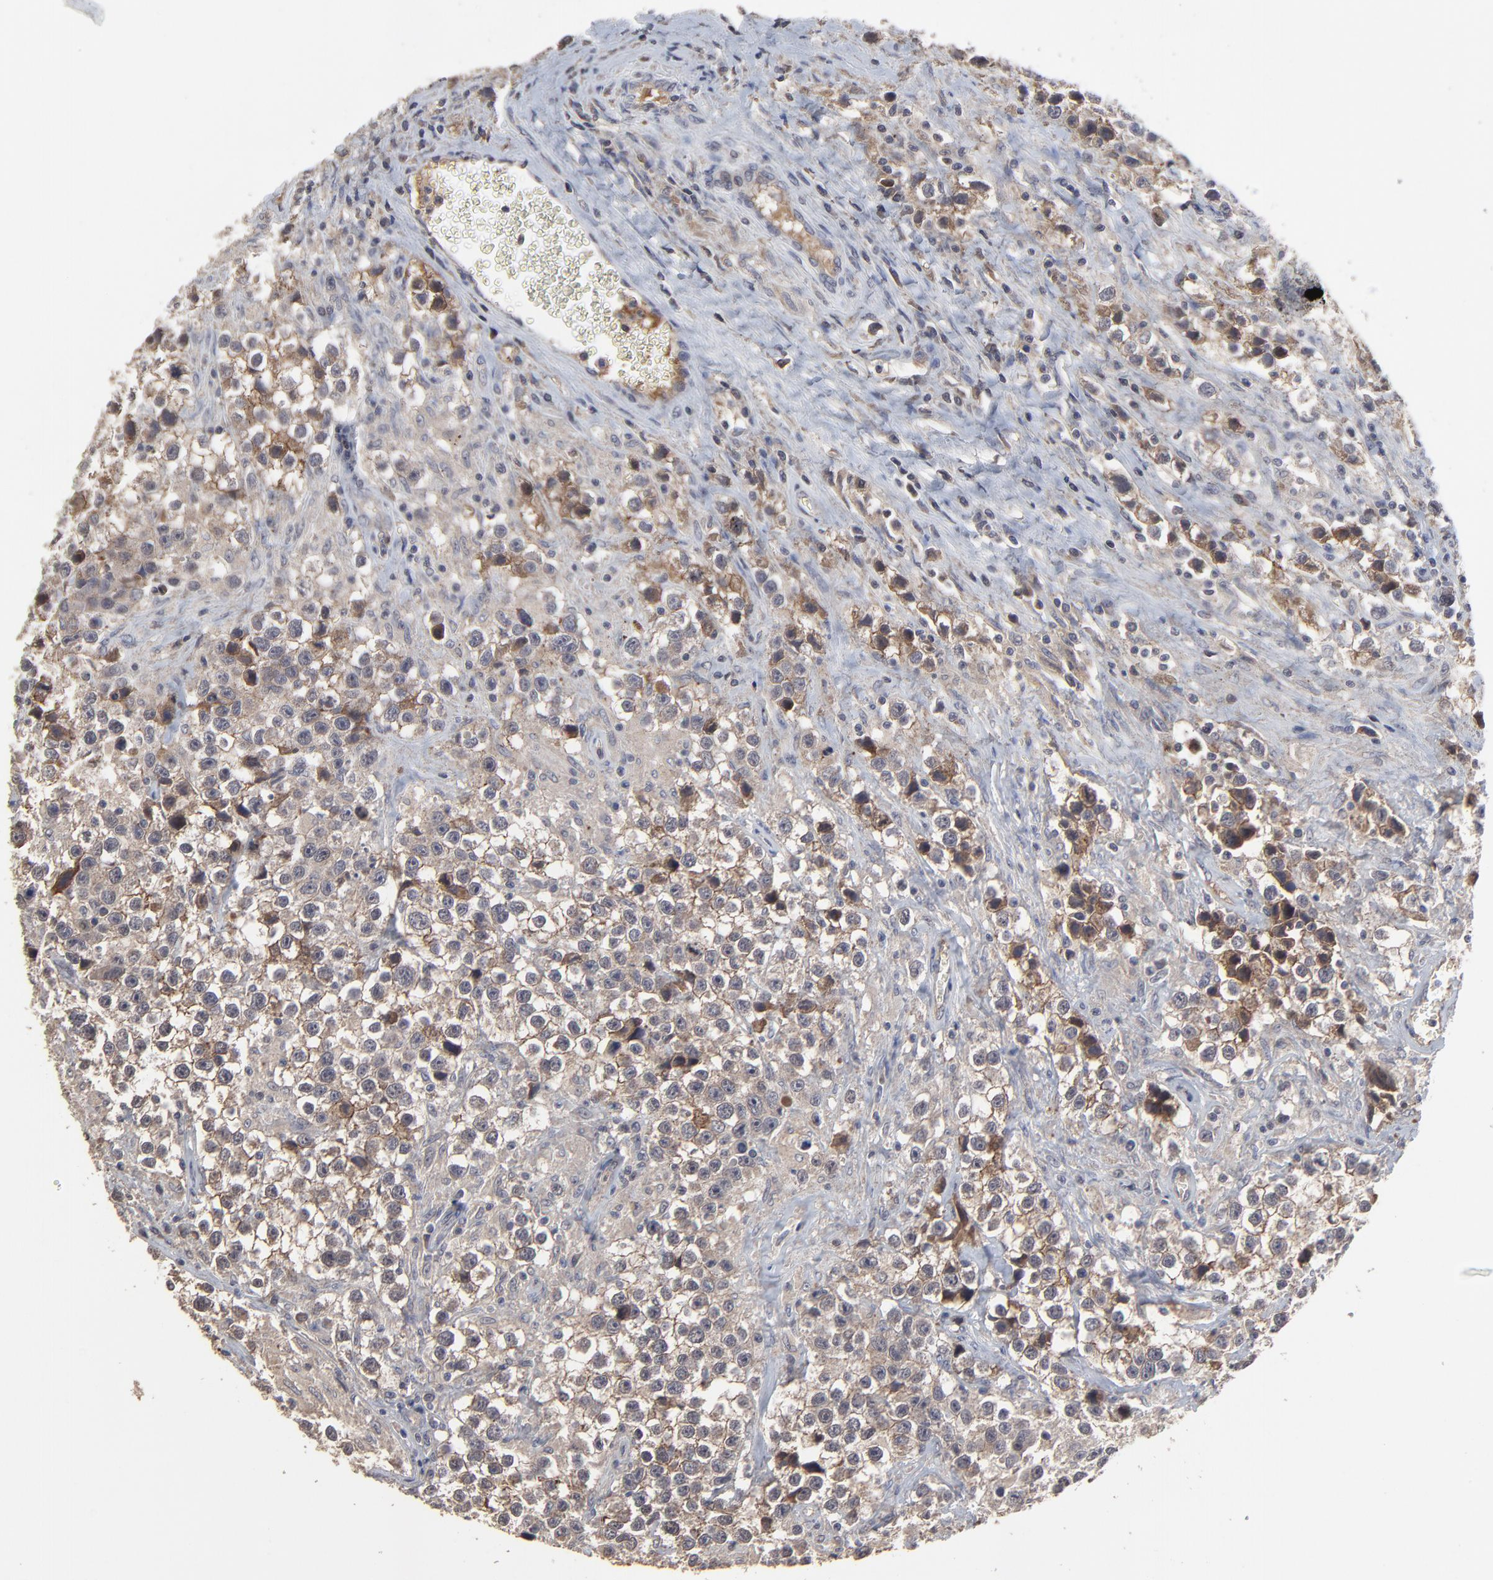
{"staining": {"intensity": "moderate", "quantity": "<25%", "location": "cytoplasmic/membranous"}, "tissue": "testis cancer", "cell_type": "Tumor cells", "image_type": "cancer", "snomed": [{"axis": "morphology", "description": "Seminoma, NOS"}, {"axis": "topography", "description": "Testis"}], "caption": "Protein expression by immunohistochemistry (IHC) demonstrates moderate cytoplasmic/membranous positivity in about <25% of tumor cells in seminoma (testis). Using DAB (3,3'-diaminobenzidine) (brown) and hematoxylin (blue) stains, captured at high magnification using brightfield microscopy.", "gene": "VPREB3", "patient": {"sex": "male", "age": 43}}